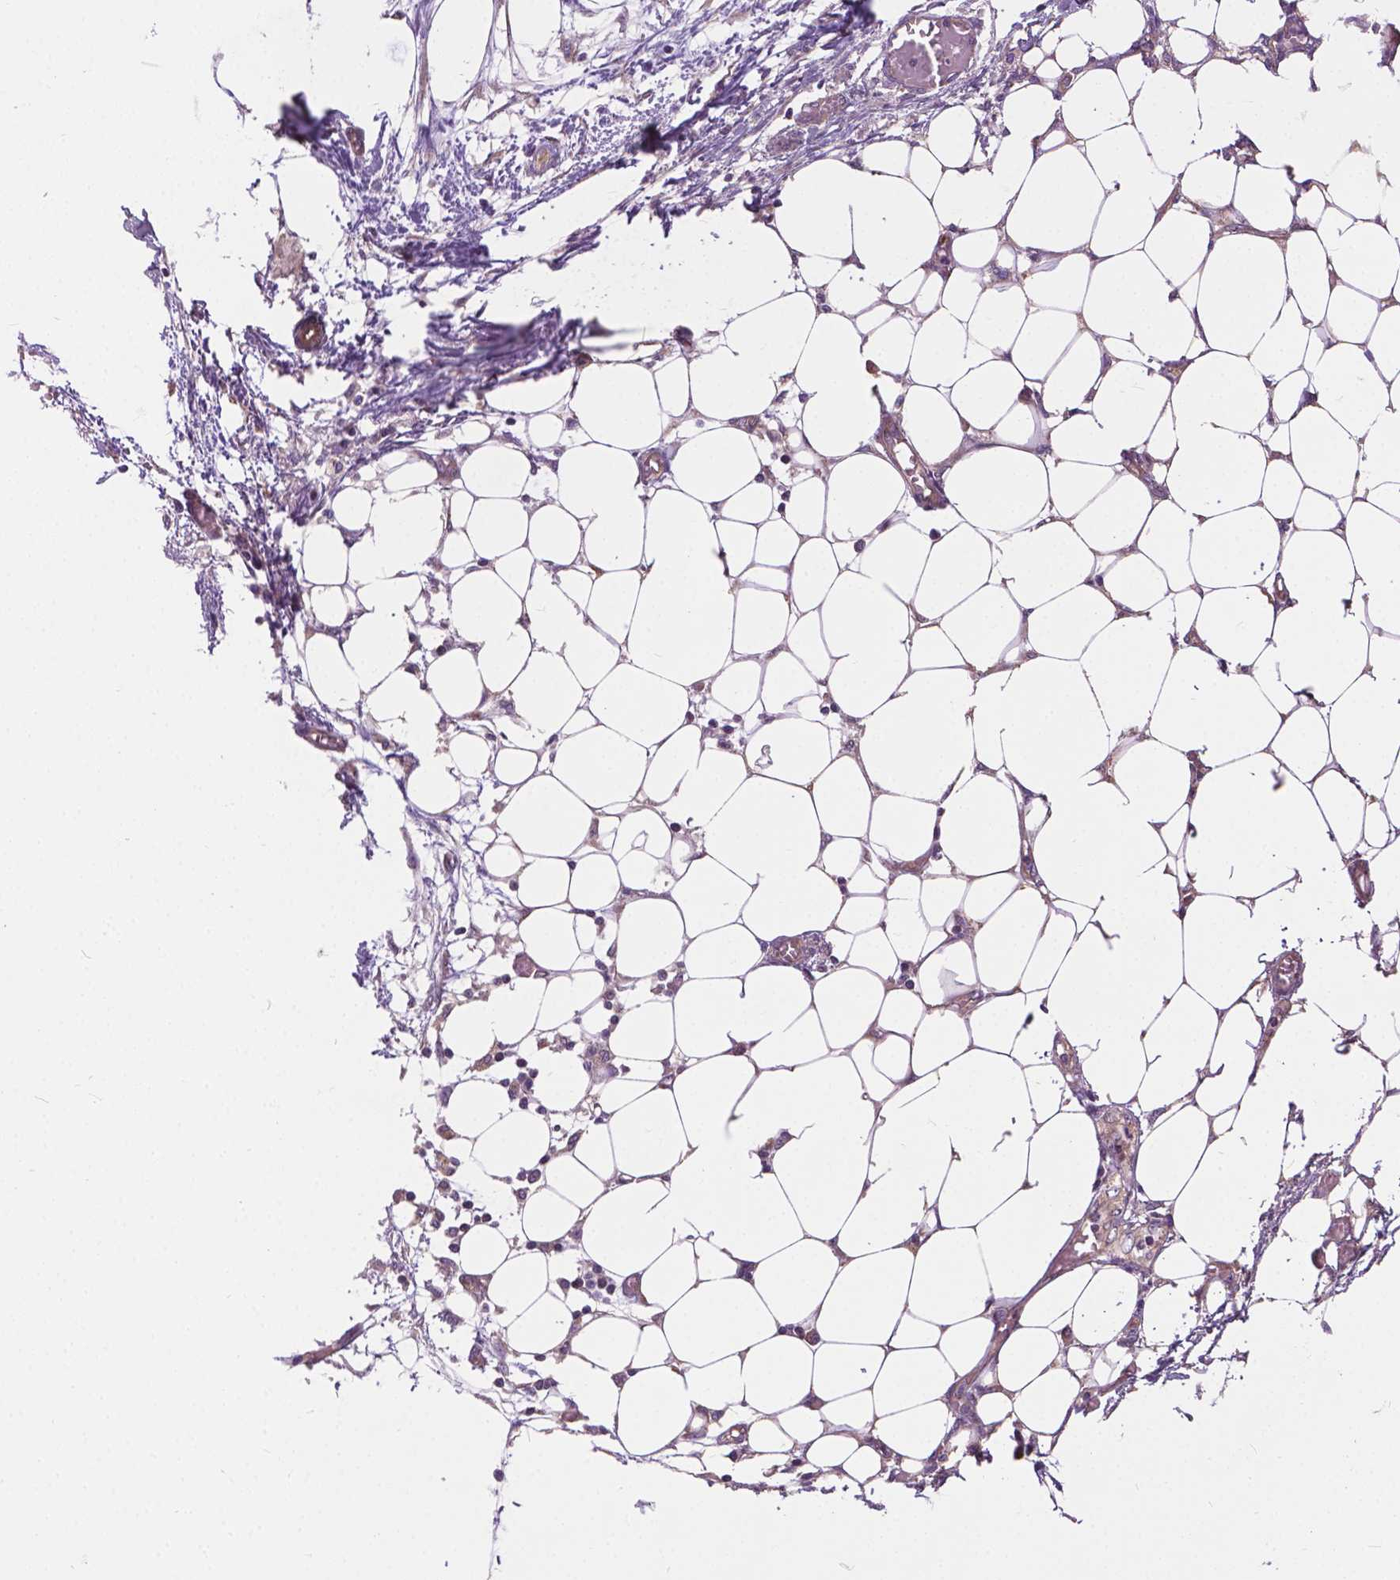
{"staining": {"intensity": "weak", "quantity": "25%-75%", "location": "cytoplasmic/membranous"}, "tissue": "endometrial cancer", "cell_type": "Tumor cells", "image_type": "cancer", "snomed": [{"axis": "morphology", "description": "Adenocarcinoma, NOS"}, {"axis": "morphology", "description": "Adenocarcinoma, metastatic, NOS"}, {"axis": "topography", "description": "Adipose tissue"}, {"axis": "topography", "description": "Endometrium"}], "caption": "Weak cytoplasmic/membranous protein staining is appreciated in about 25%-75% of tumor cells in metastatic adenocarcinoma (endometrial). (brown staining indicates protein expression, while blue staining denotes nuclei).", "gene": "MZT1", "patient": {"sex": "female", "age": 67}}